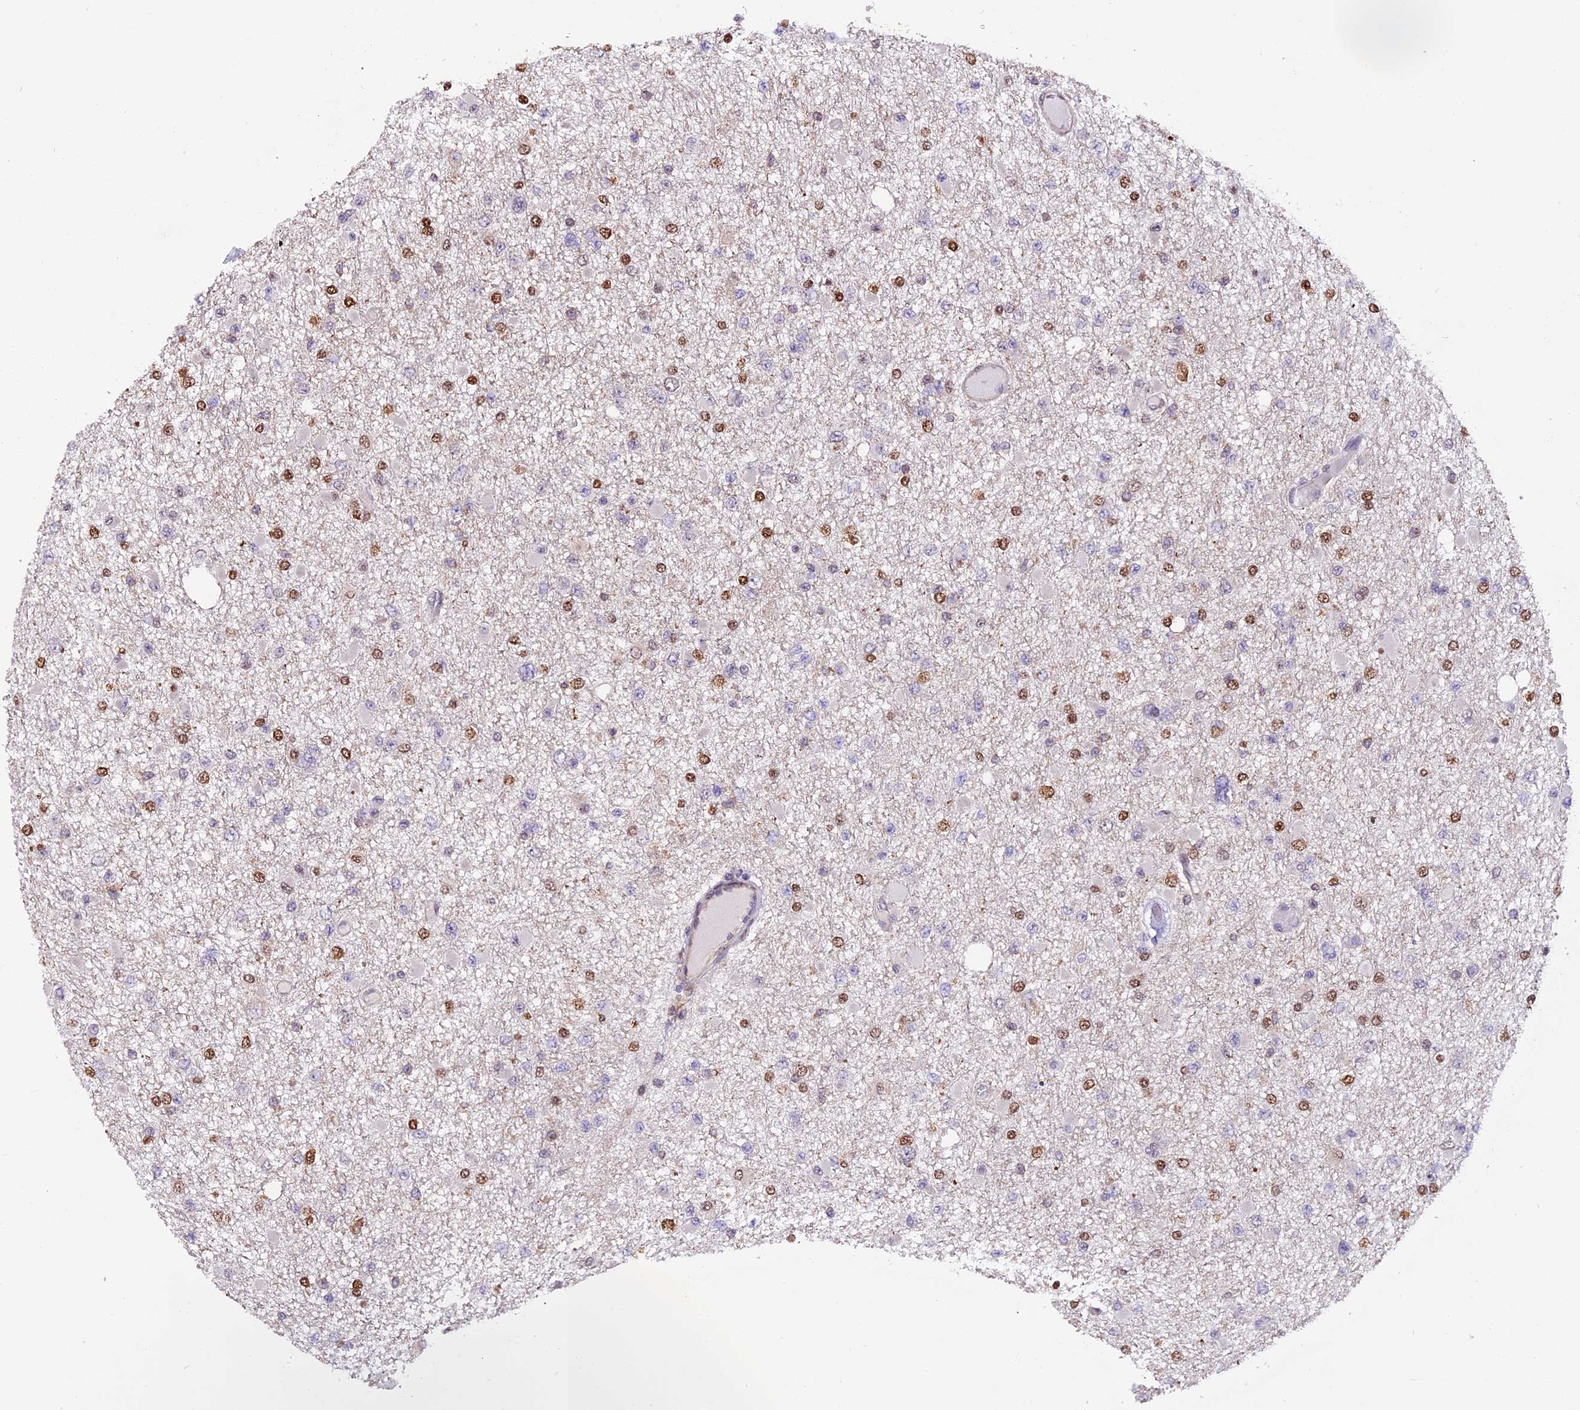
{"staining": {"intensity": "moderate", "quantity": "25%-75%", "location": "nuclear"}, "tissue": "glioma", "cell_type": "Tumor cells", "image_type": "cancer", "snomed": [{"axis": "morphology", "description": "Glioma, malignant, Low grade"}, {"axis": "topography", "description": "Brain"}], "caption": "Protein staining demonstrates moderate nuclear expression in approximately 25%-75% of tumor cells in glioma.", "gene": "HERPUD1", "patient": {"sex": "female", "age": 22}}